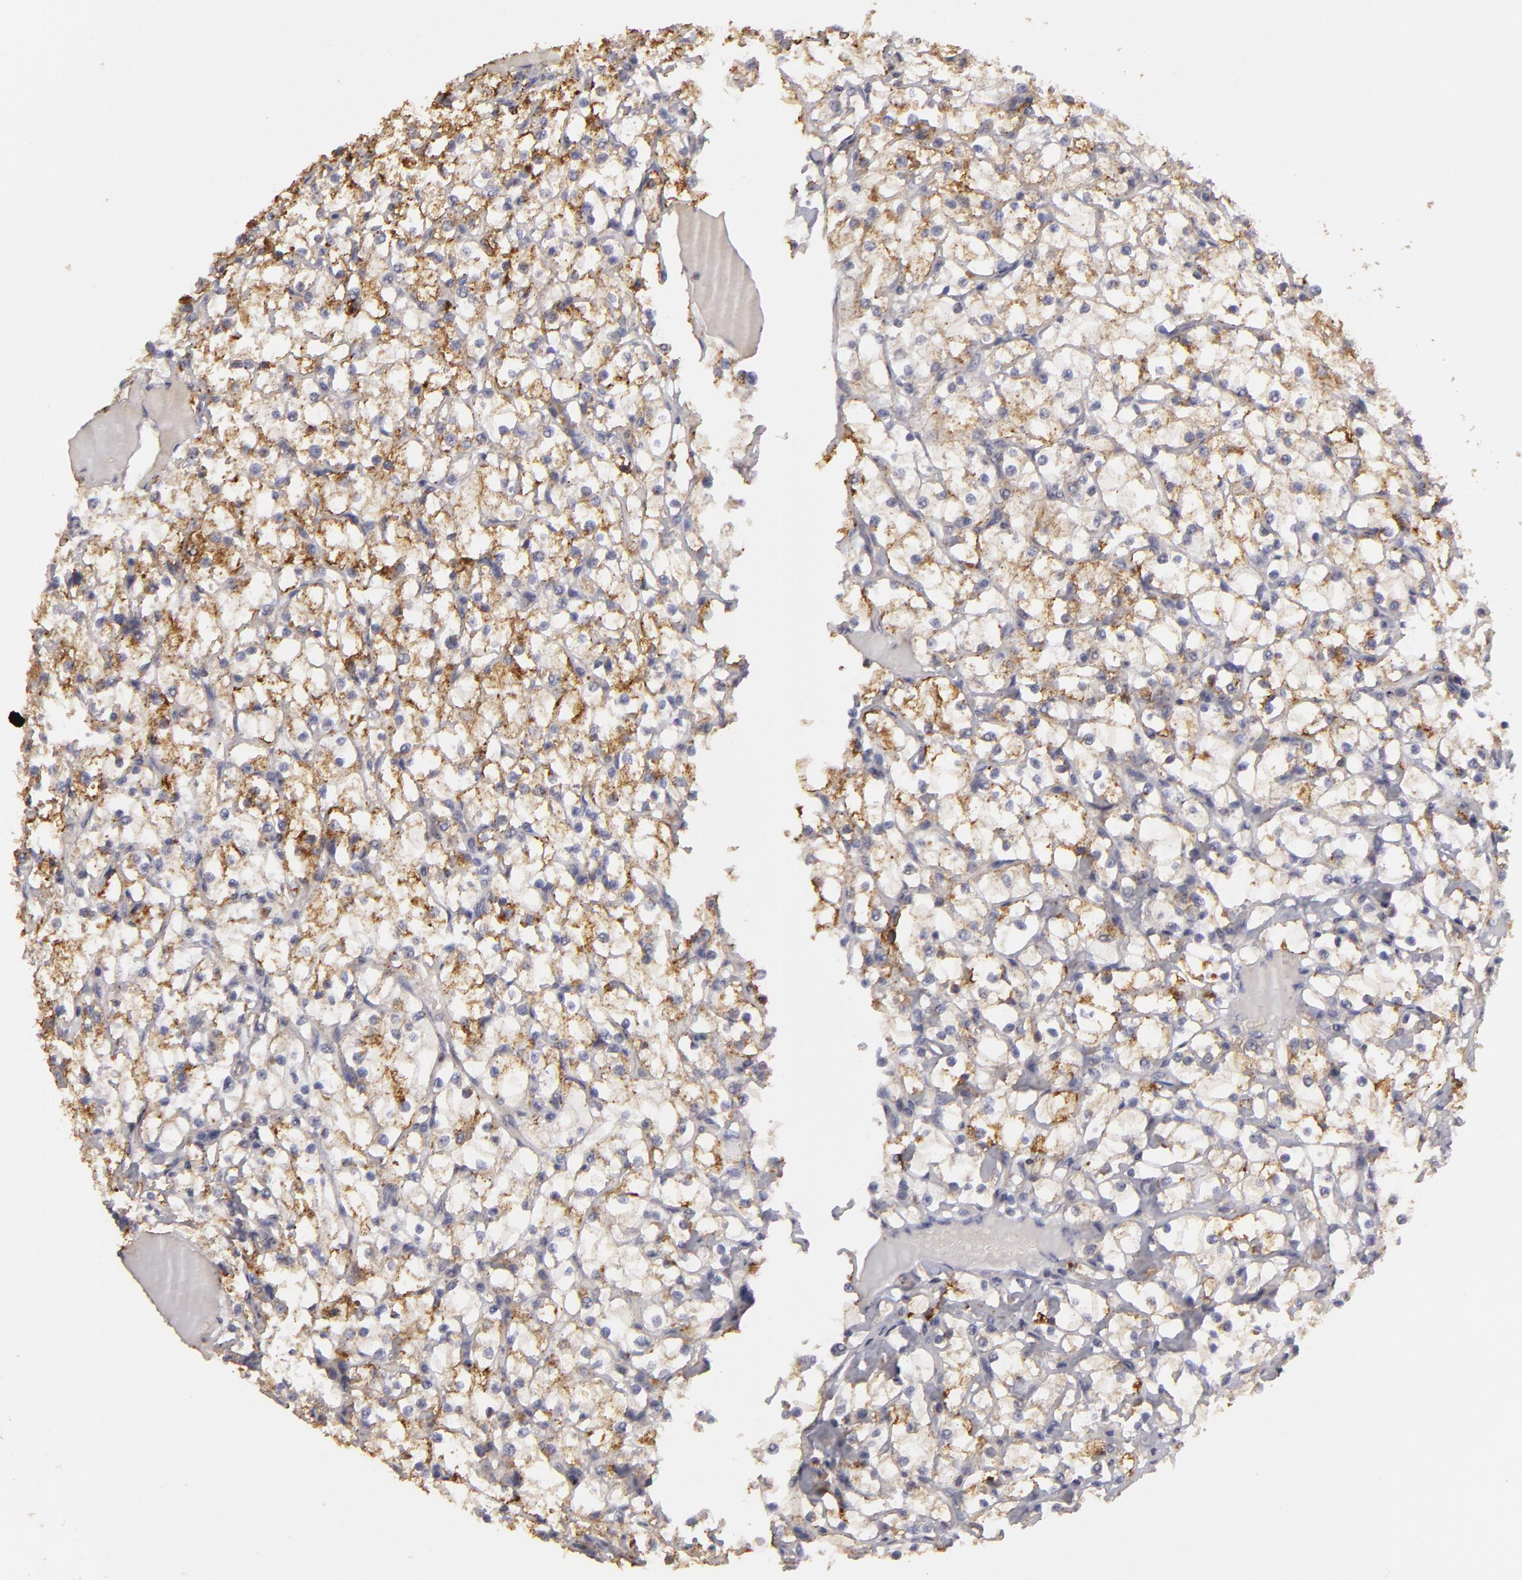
{"staining": {"intensity": "moderate", "quantity": ">75%", "location": "cytoplasmic/membranous"}, "tissue": "renal cancer", "cell_type": "Tumor cells", "image_type": "cancer", "snomed": [{"axis": "morphology", "description": "Adenocarcinoma, NOS"}, {"axis": "topography", "description": "Kidney"}], "caption": "There is medium levels of moderate cytoplasmic/membranous positivity in tumor cells of adenocarcinoma (renal), as demonstrated by immunohistochemical staining (brown color).", "gene": "EFS", "patient": {"sex": "female", "age": 73}}